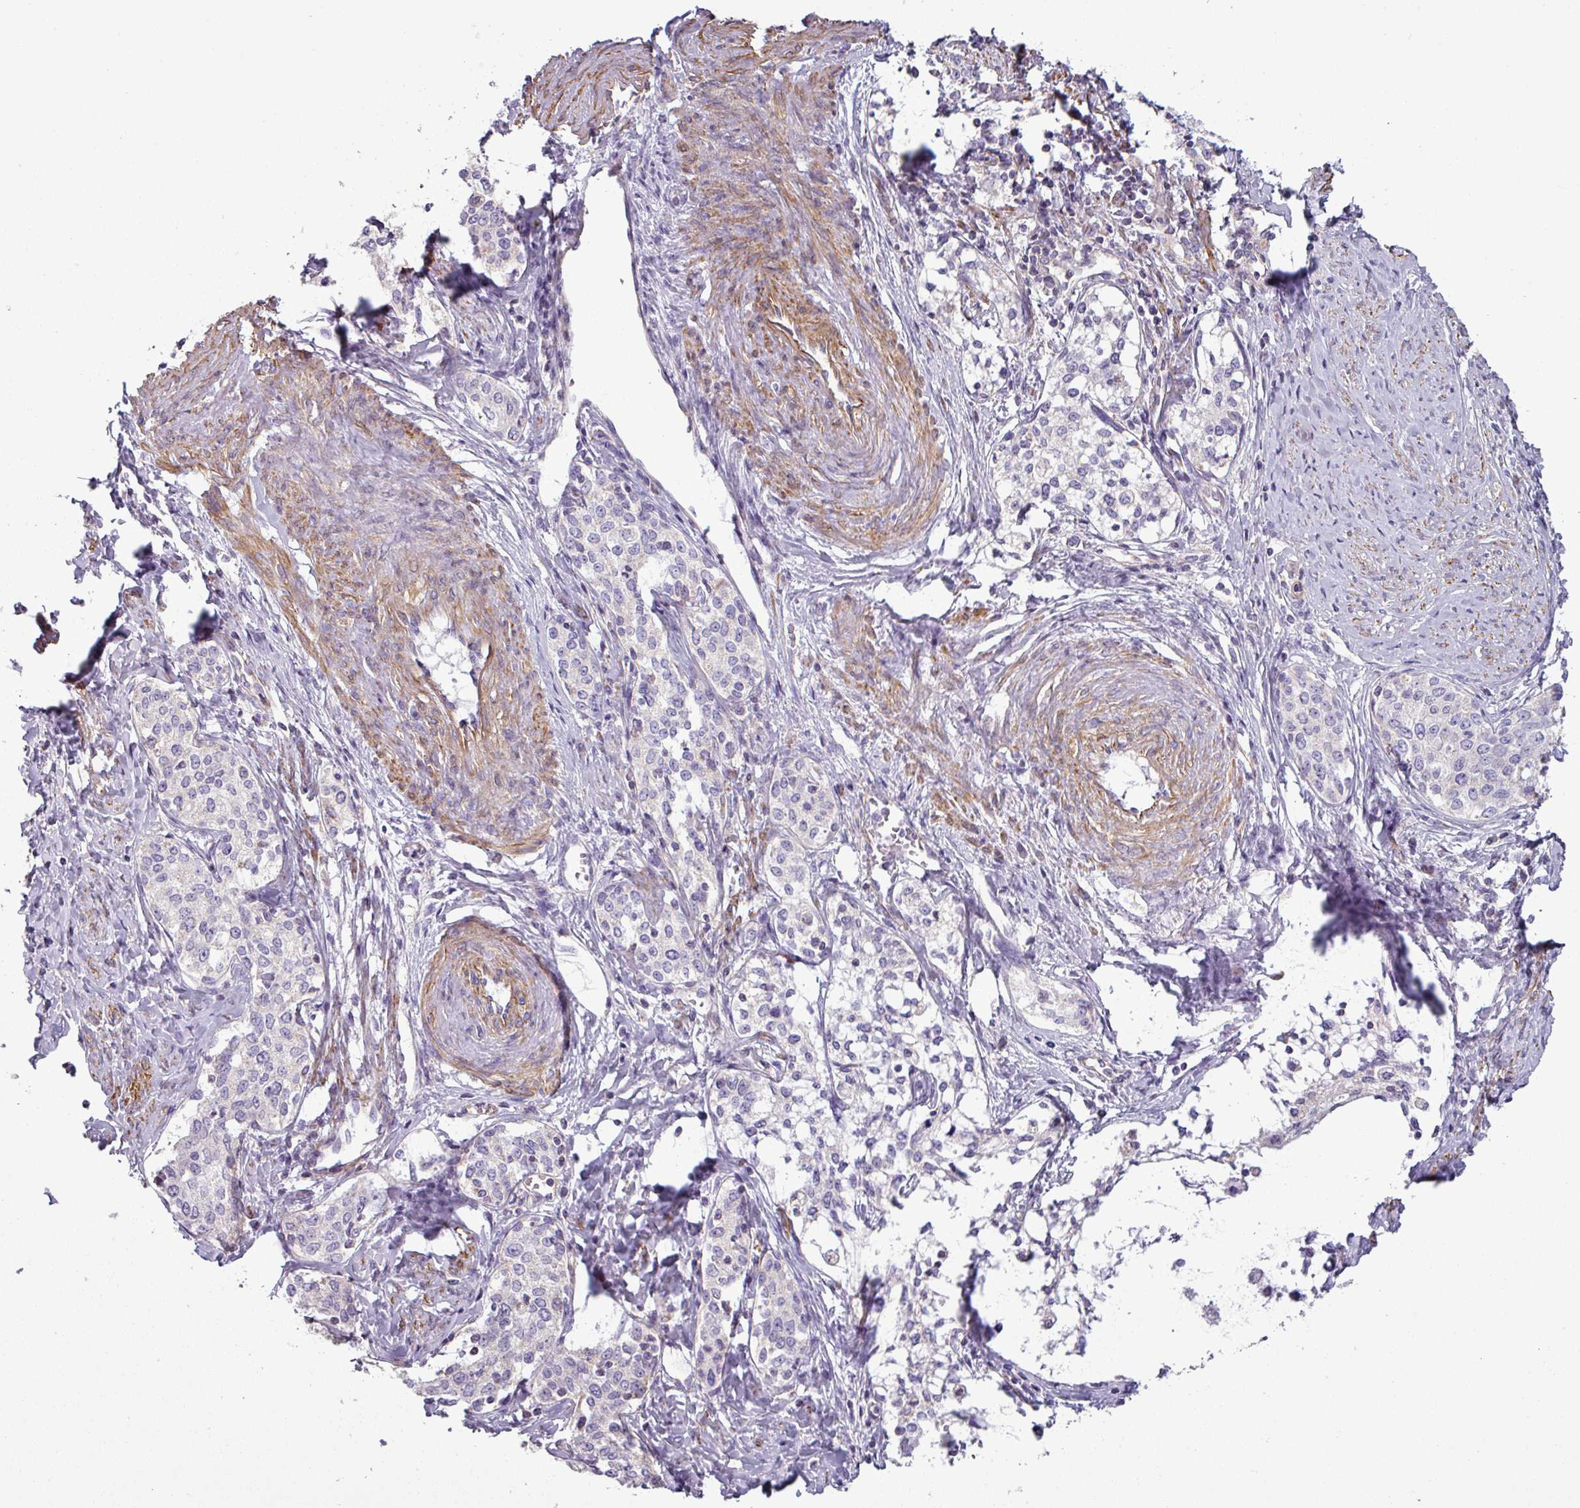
{"staining": {"intensity": "negative", "quantity": "none", "location": "none"}, "tissue": "cervical cancer", "cell_type": "Tumor cells", "image_type": "cancer", "snomed": [{"axis": "morphology", "description": "Squamous cell carcinoma, NOS"}, {"axis": "morphology", "description": "Adenocarcinoma, NOS"}, {"axis": "topography", "description": "Cervix"}], "caption": "IHC photomicrograph of neoplastic tissue: human adenocarcinoma (cervical) stained with DAB (3,3'-diaminobenzidine) exhibits no significant protein expression in tumor cells.", "gene": "BTN2A2", "patient": {"sex": "female", "age": 52}}